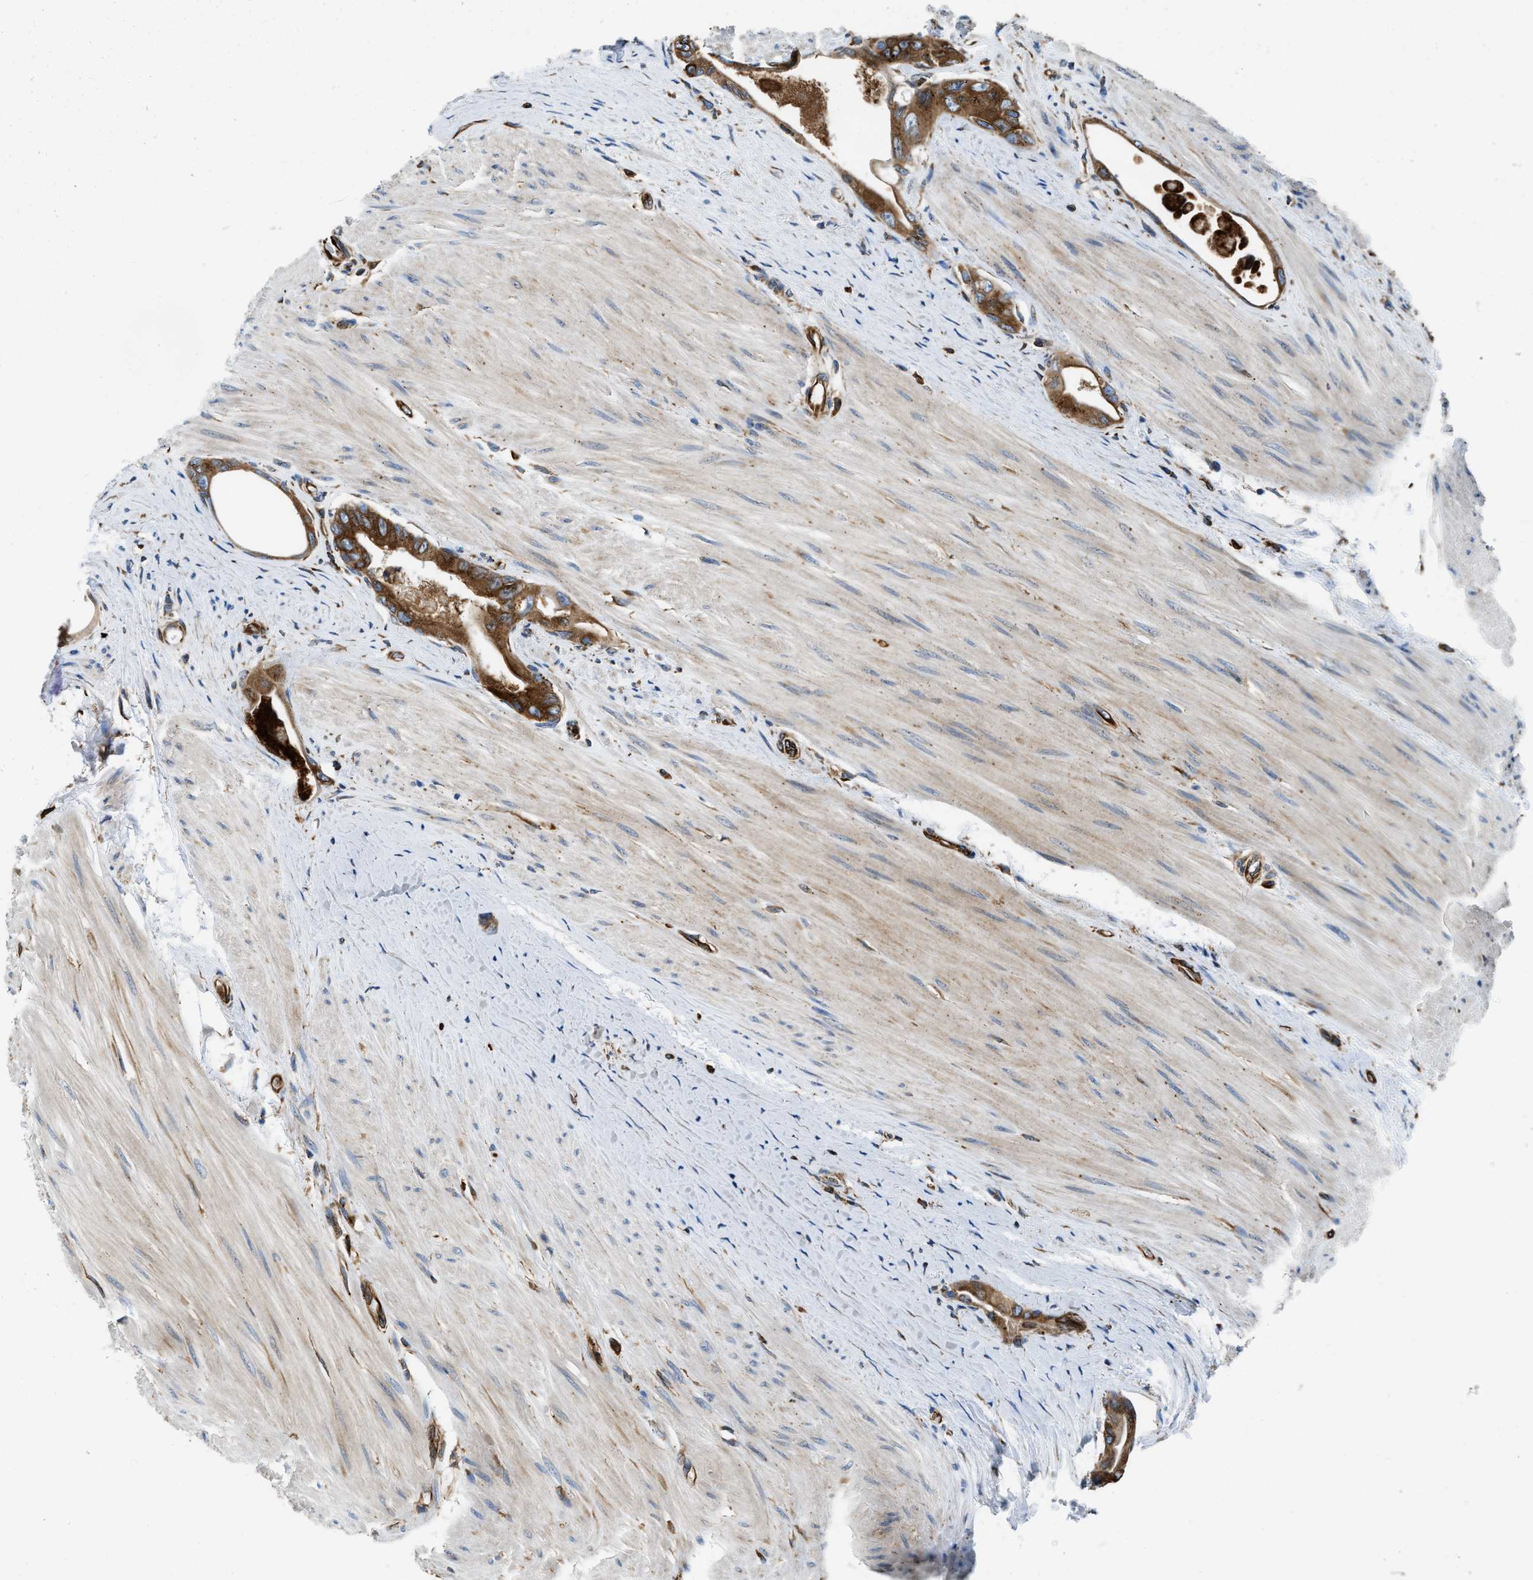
{"staining": {"intensity": "moderate", "quantity": ">75%", "location": "cytoplasmic/membranous"}, "tissue": "colorectal cancer", "cell_type": "Tumor cells", "image_type": "cancer", "snomed": [{"axis": "morphology", "description": "Adenocarcinoma, NOS"}, {"axis": "topography", "description": "Rectum"}], "caption": "There is medium levels of moderate cytoplasmic/membranous expression in tumor cells of colorectal cancer, as demonstrated by immunohistochemical staining (brown color).", "gene": "HSD17B12", "patient": {"sex": "male", "age": 51}}